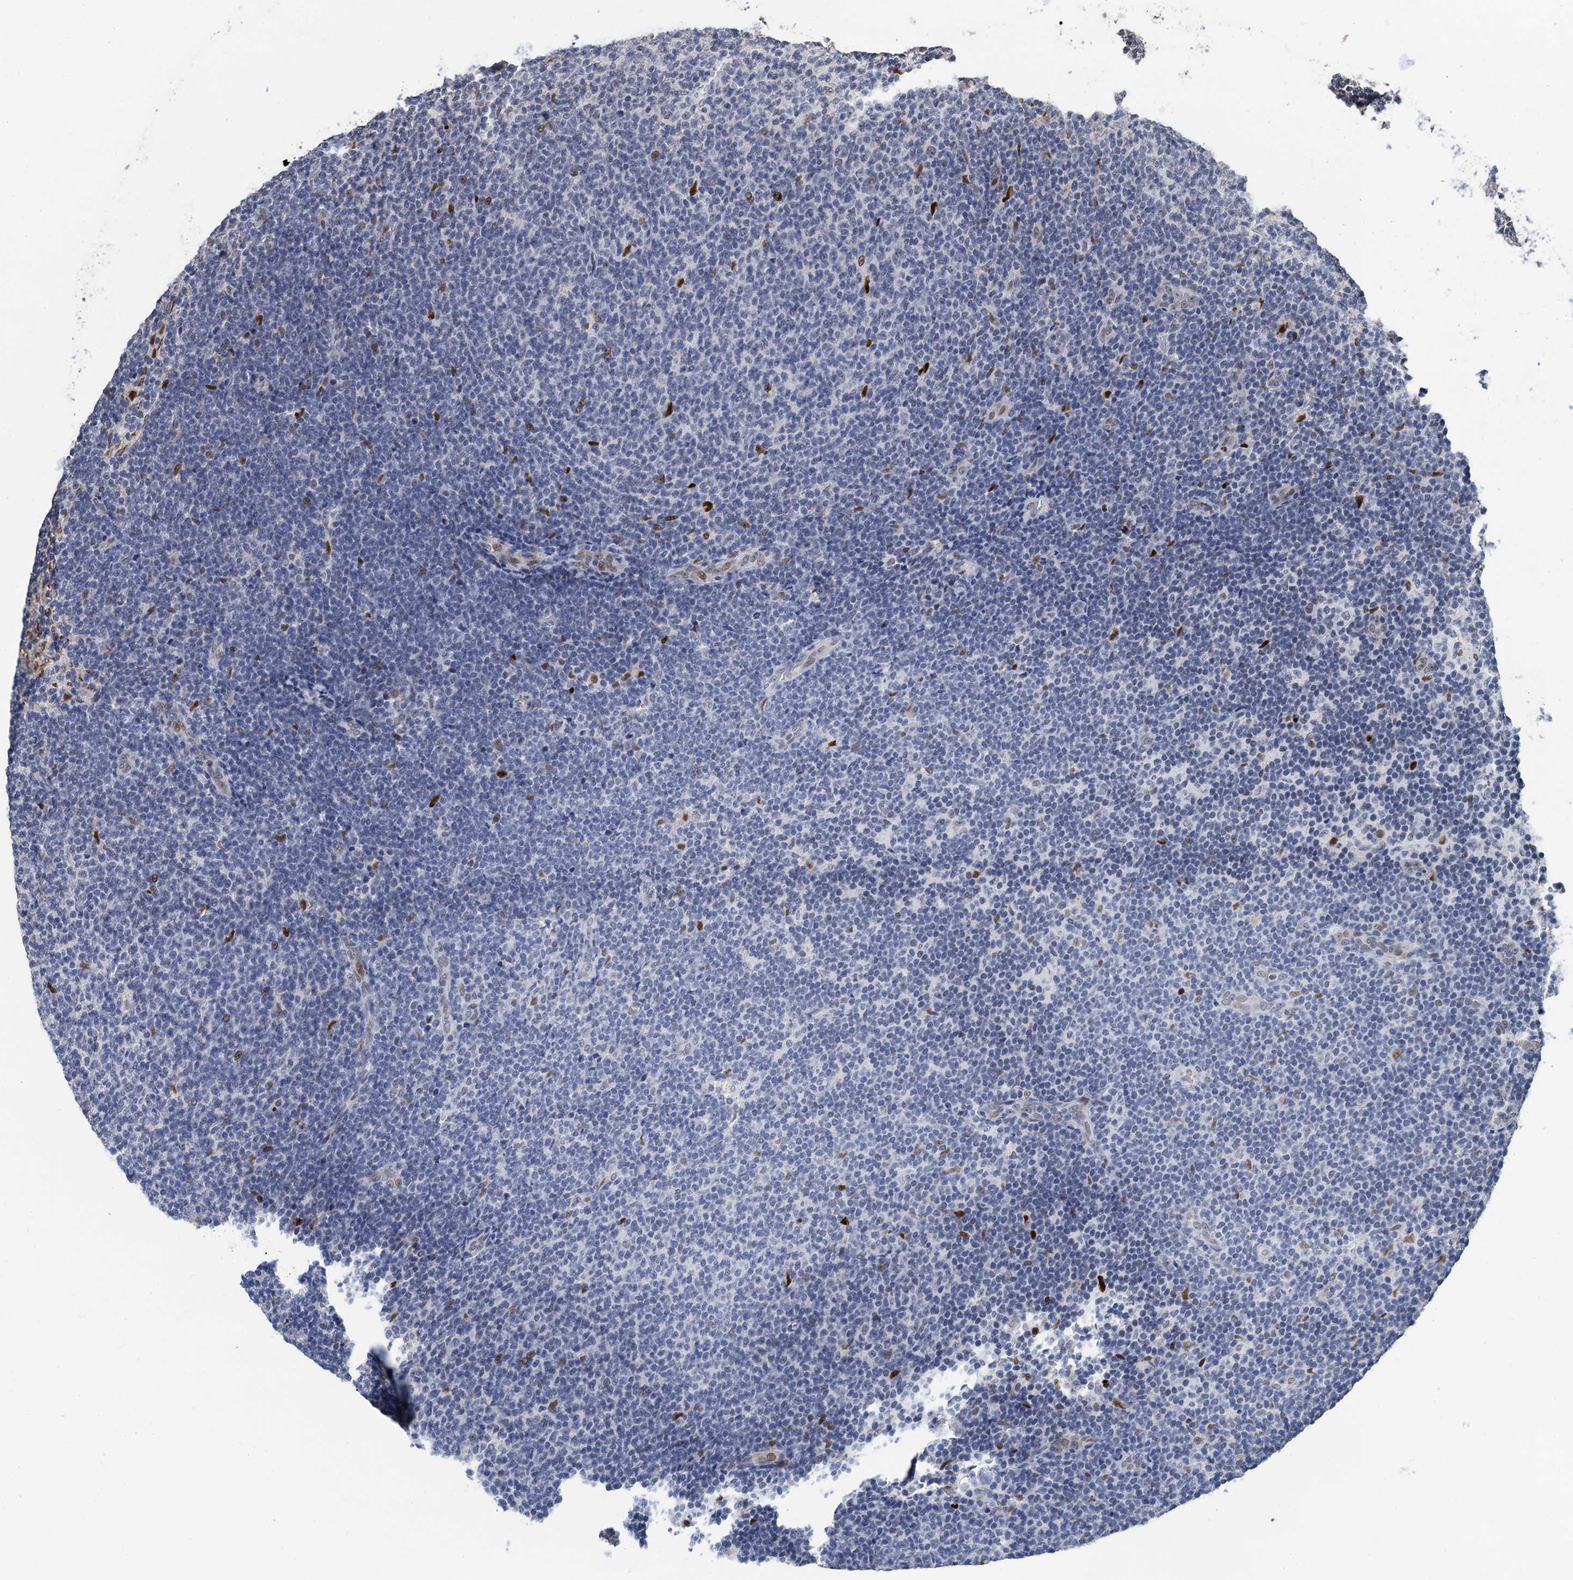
{"staining": {"intensity": "negative", "quantity": "none", "location": "none"}, "tissue": "lymphoma", "cell_type": "Tumor cells", "image_type": "cancer", "snomed": [{"axis": "morphology", "description": "Malignant lymphoma, non-Hodgkin's type, Low grade"}, {"axis": "topography", "description": "Lymph node"}], "caption": "A micrograph of human lymphoma is negative for staining in tumor cells.", "gene": "TSEN34", "patient": {"sex": "male", "age": 66}}